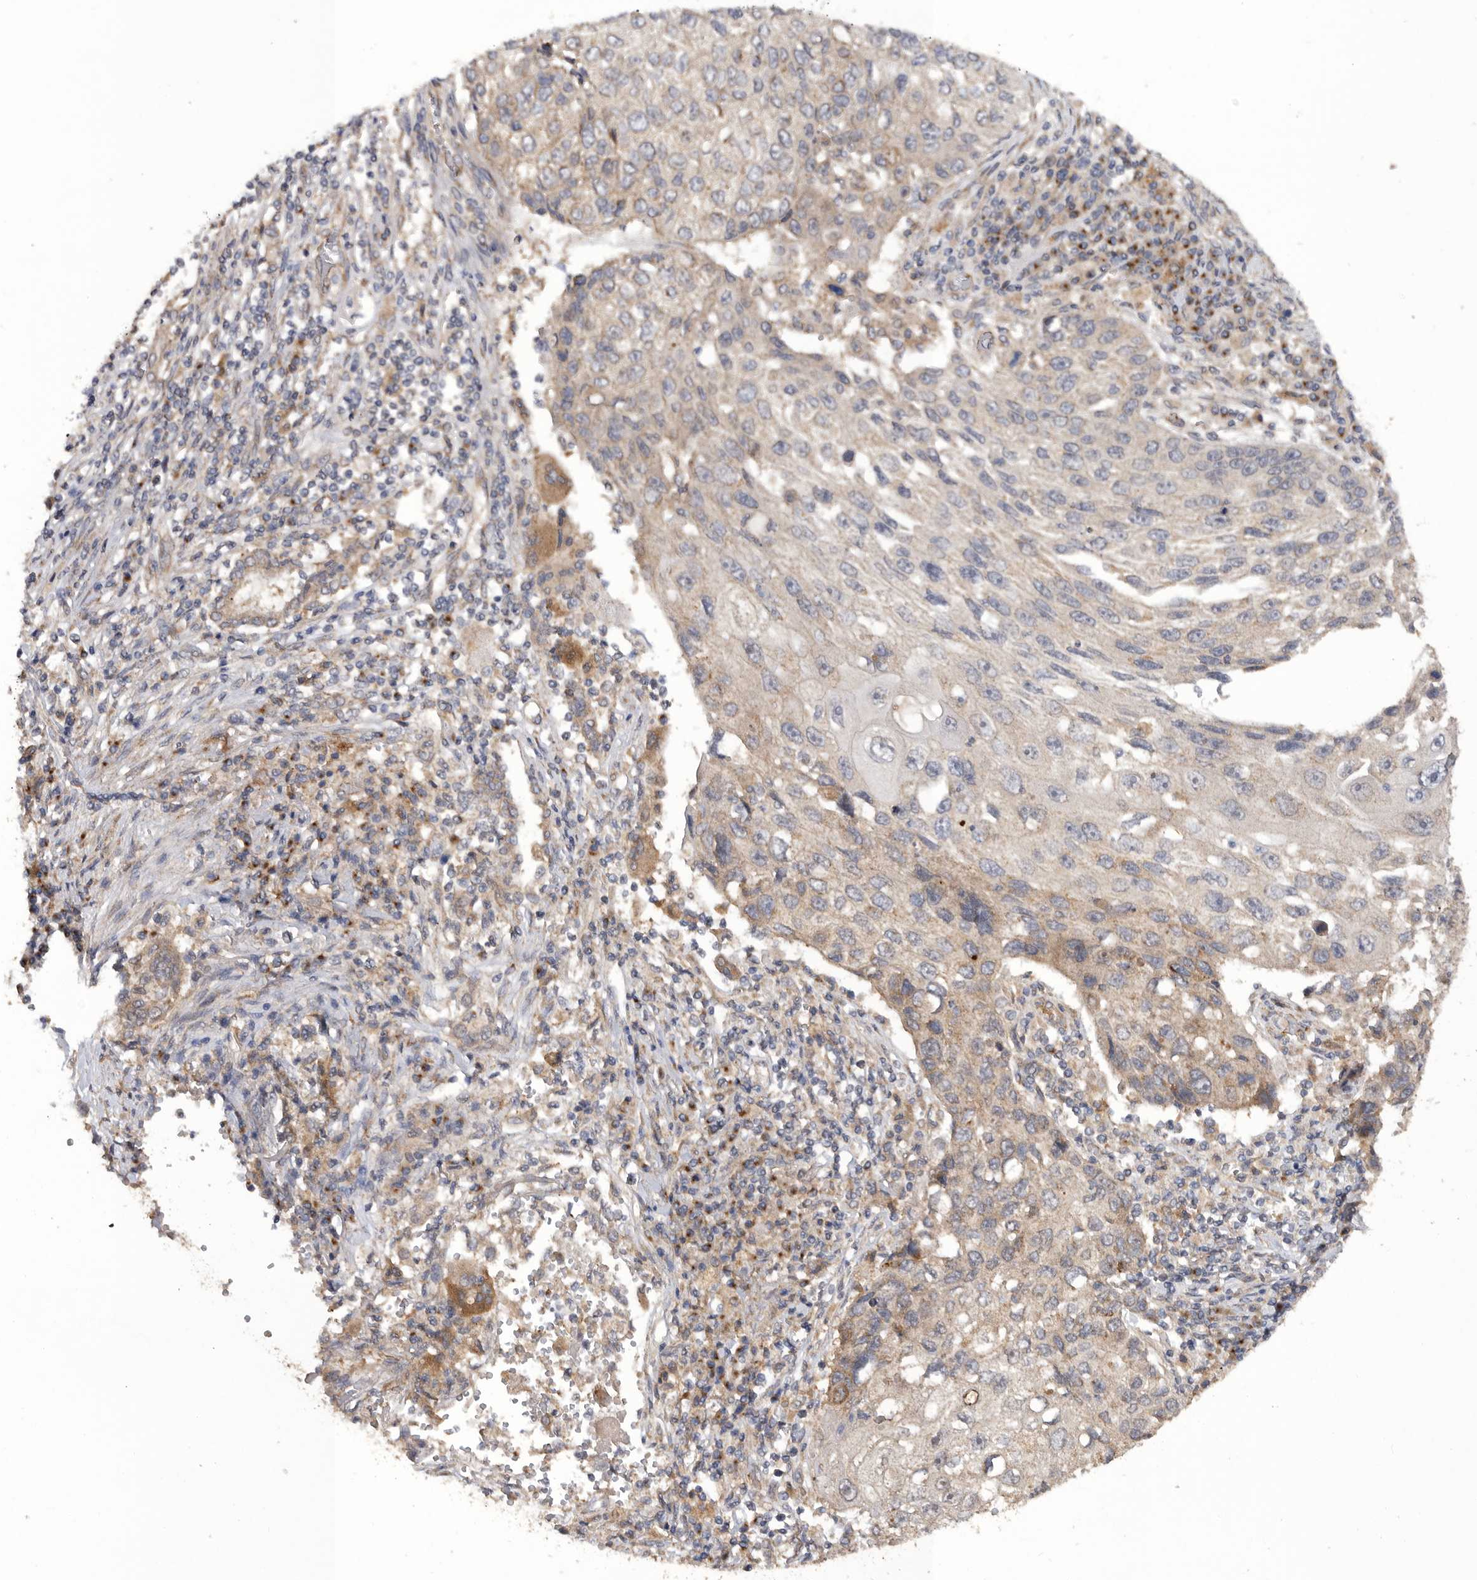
{"staining": {"intensity": "weak", "quantity": "25%-75%", "location": "cytoplasmic/membranous"}, "tissue": "lung cancer", "cell_type": "Tumor cells", "image_type": "cancer", "snomed": [{"axis": "morphology", "description": "Squamous cell carcinoma, NOS"}, {"axis": "topography", "description": "Lung"}], "caption": "Weak cytoplasmic/membranous staining for a protein is appreciated in about 25%-75% of tumor cells of squamous cell carcinoma (lung) using immunohistochemistry.", "gene": "PODXL2", "patient": {"sex": "male", "age": 61}}